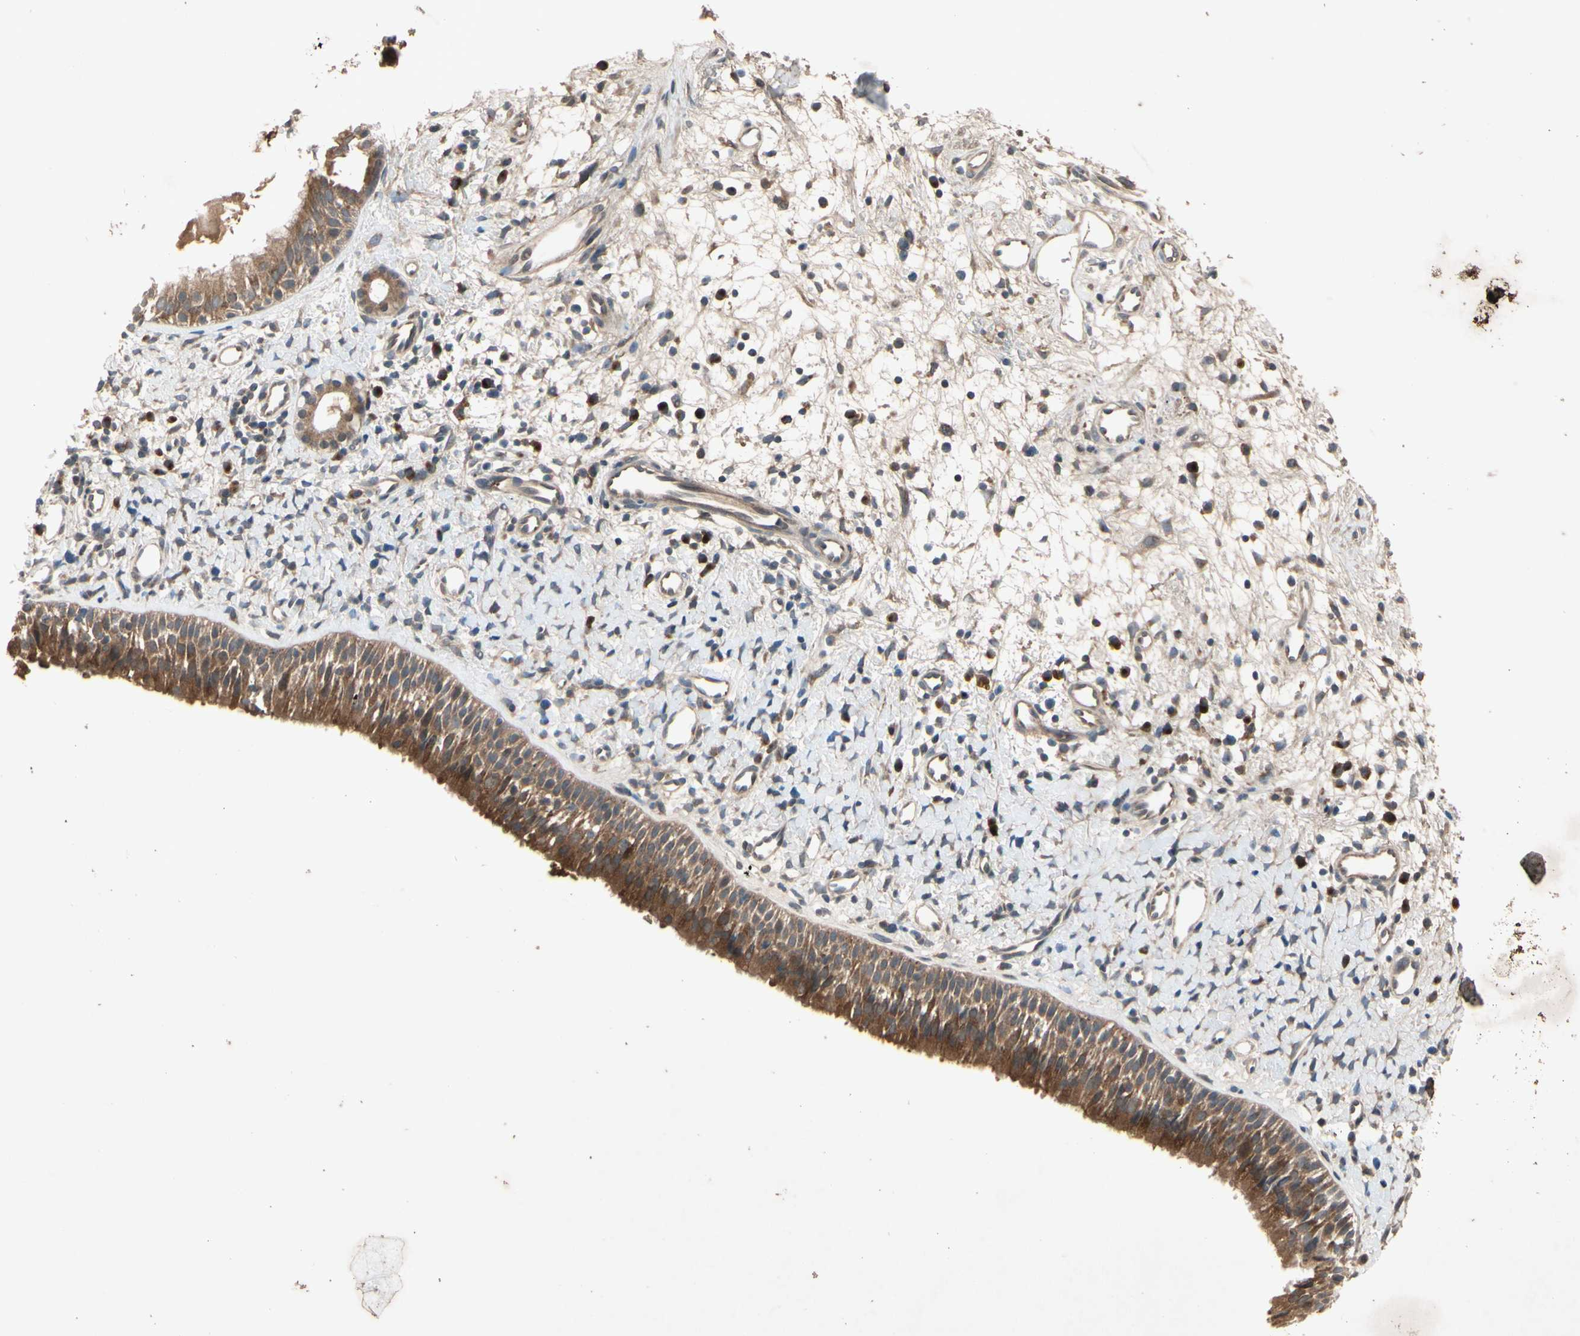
{"staining": {"intensity": "moderate", "quantity": ">75%", "location": "cytoplasmic/membranous"}, "tissue": "nasopharynx", "cell_type": "Respiratory epithelial cells", "image_type": "normal", "snomed": [{"axis": "morphology", "description": "Normal tissue, NOS"}, {"axis": "topography", "description": "Nasopharynx"}], "caption": "Immunohistochemical staining of benign human nasopharynx shows moderate cytoplasmic/membranous protein staining in about >75% of respiratory epithelial cells.", "gene": "NSF", "patient": {"sex": "male", "age": 22}}